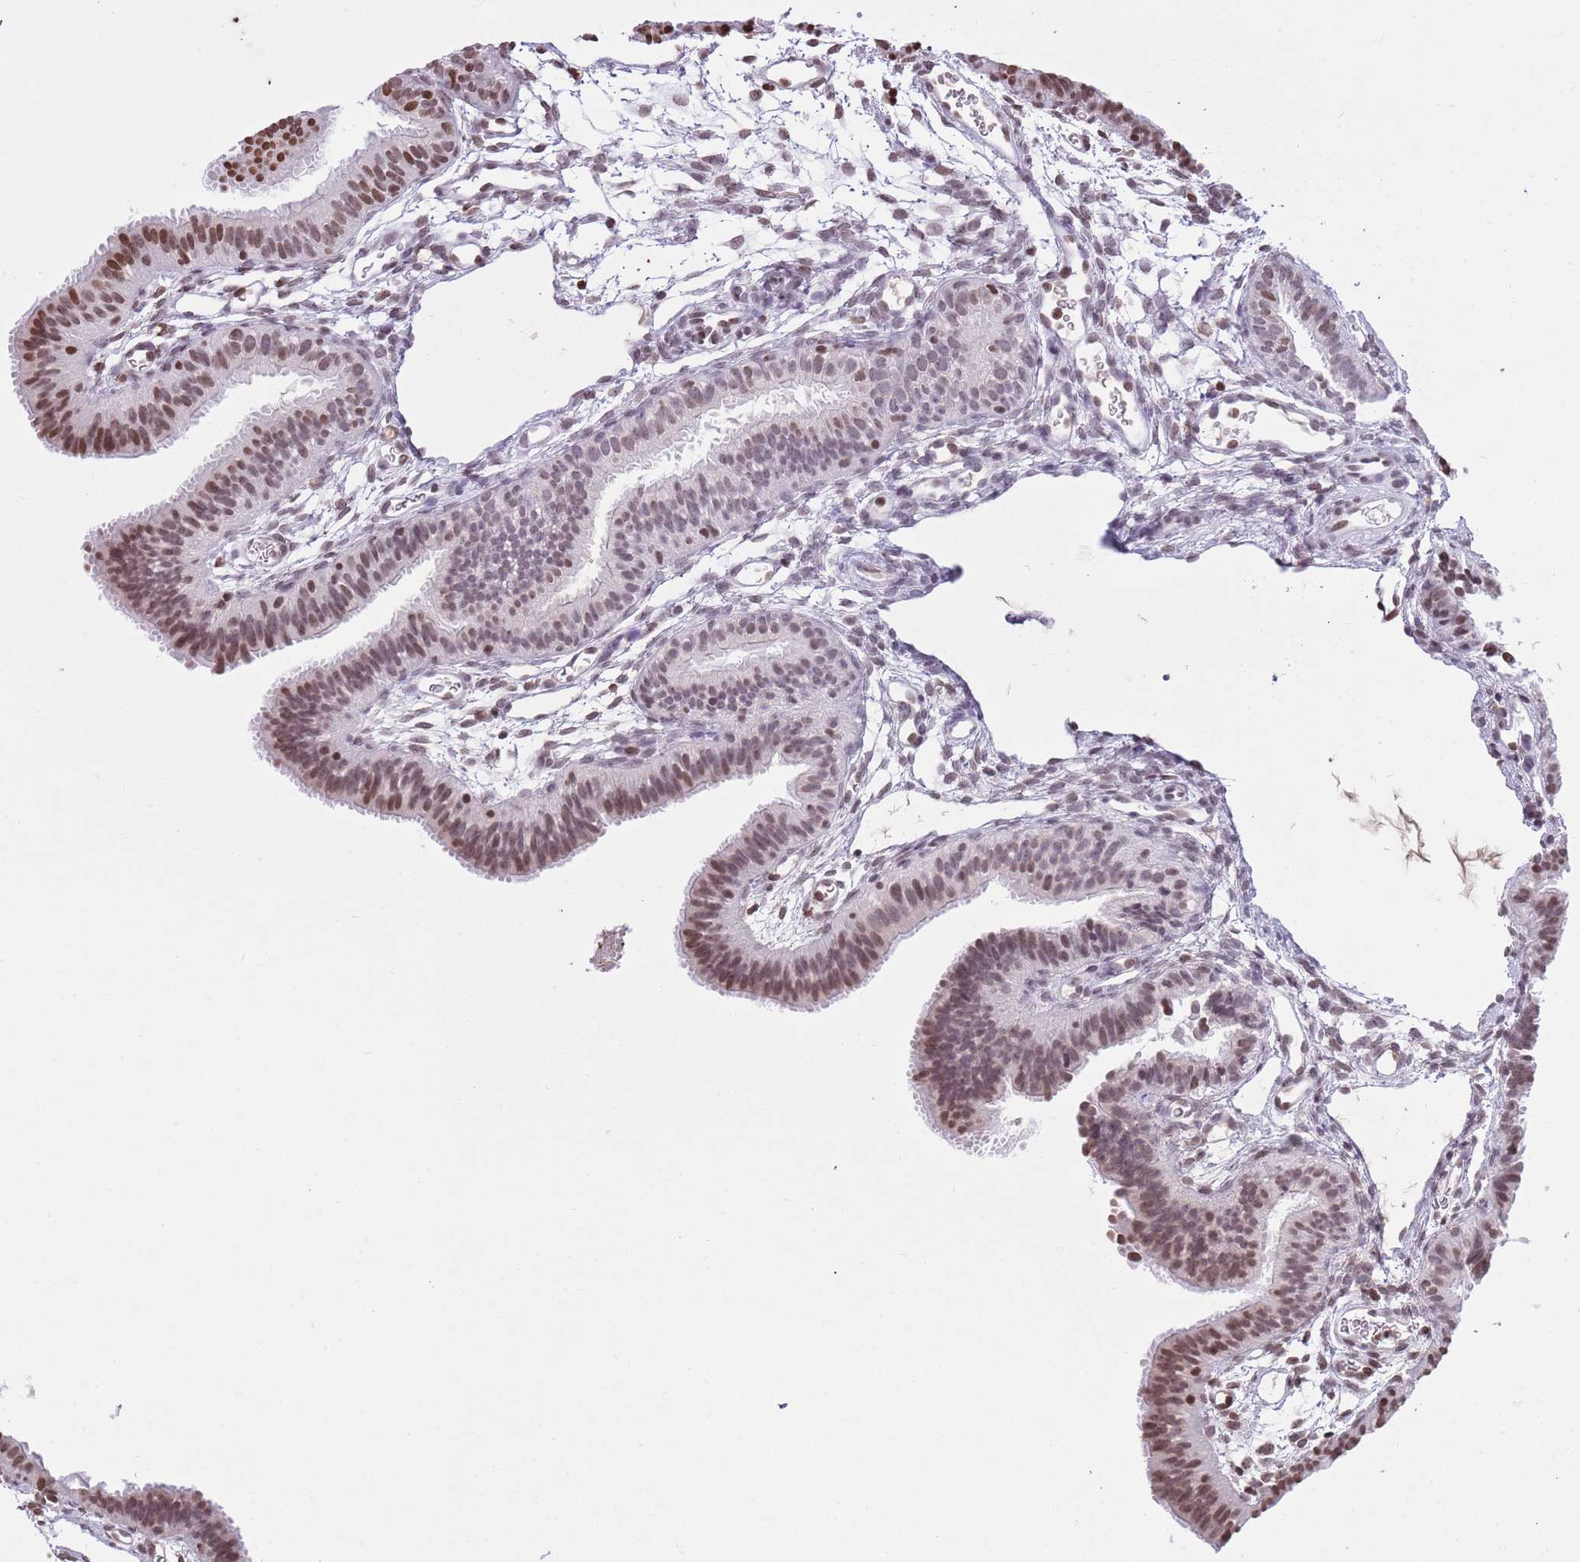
{"staining": {"intensity": "moderate", "quantity": ">75%", "location": "nuclear"}, "tissue": "fallopian tube", "cell_type": "Glandular cells", "image_type": "normal", "snomed": [{"axis": "morphology", "description": "Normal tissue, NOS"}, {"axis": "topography", "description": "Fallopian tube"}], "caption": "High-magnification brightfield microscopy of benign fallopian tube stained with DAB (3,3'-diaminobenzidine) (brown) and counterstained with hematoxylin (blue). glandular cells exhibit moderate nuclear expression is seen in approximately>75% of cells. Immunohistochemistry stains the protein of interest in brown and the nuclei are stained blue.", "gene": "KPNA3", "patient": {"sex": "female", "age": 35}}